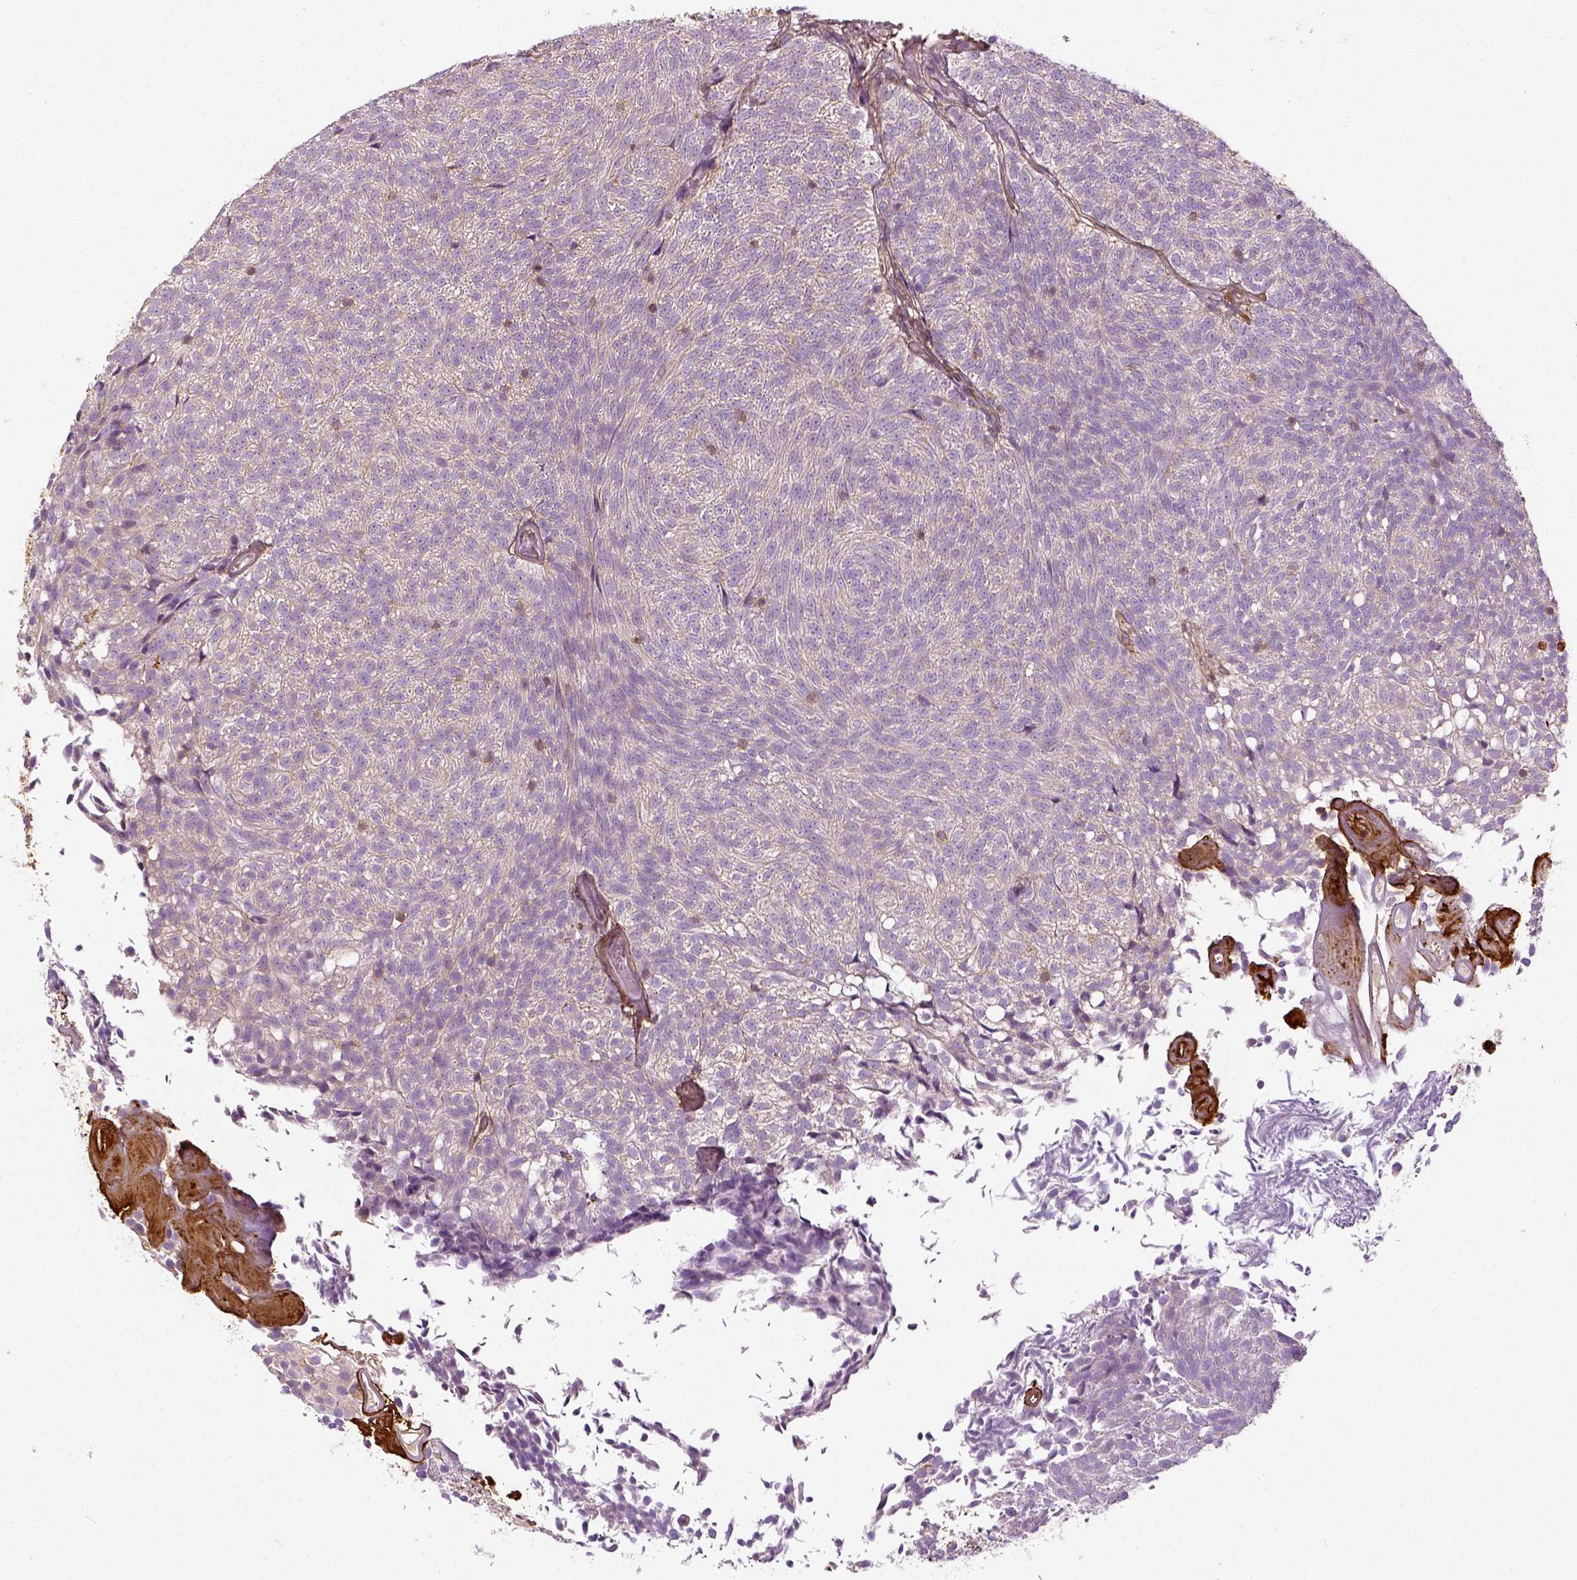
{"staining": {"intensity": "negative", "quantity": "none", "location": "none"}, "tissue": "urothelial cancer", "cell_type": "Tumor cells", "image_type": "cancer", "snomed": [{"axis": "morphology", "description": "Urothelial carcinoma, Low grade"}, {"axis": "topography", "description": "Urinary bladder"}], "caption": "Tumor cells show no significant positivity in urothelial carcinoma (low-grade).", "gene": "COL6A2", "patient": {"sex": "male", "age": 77}}